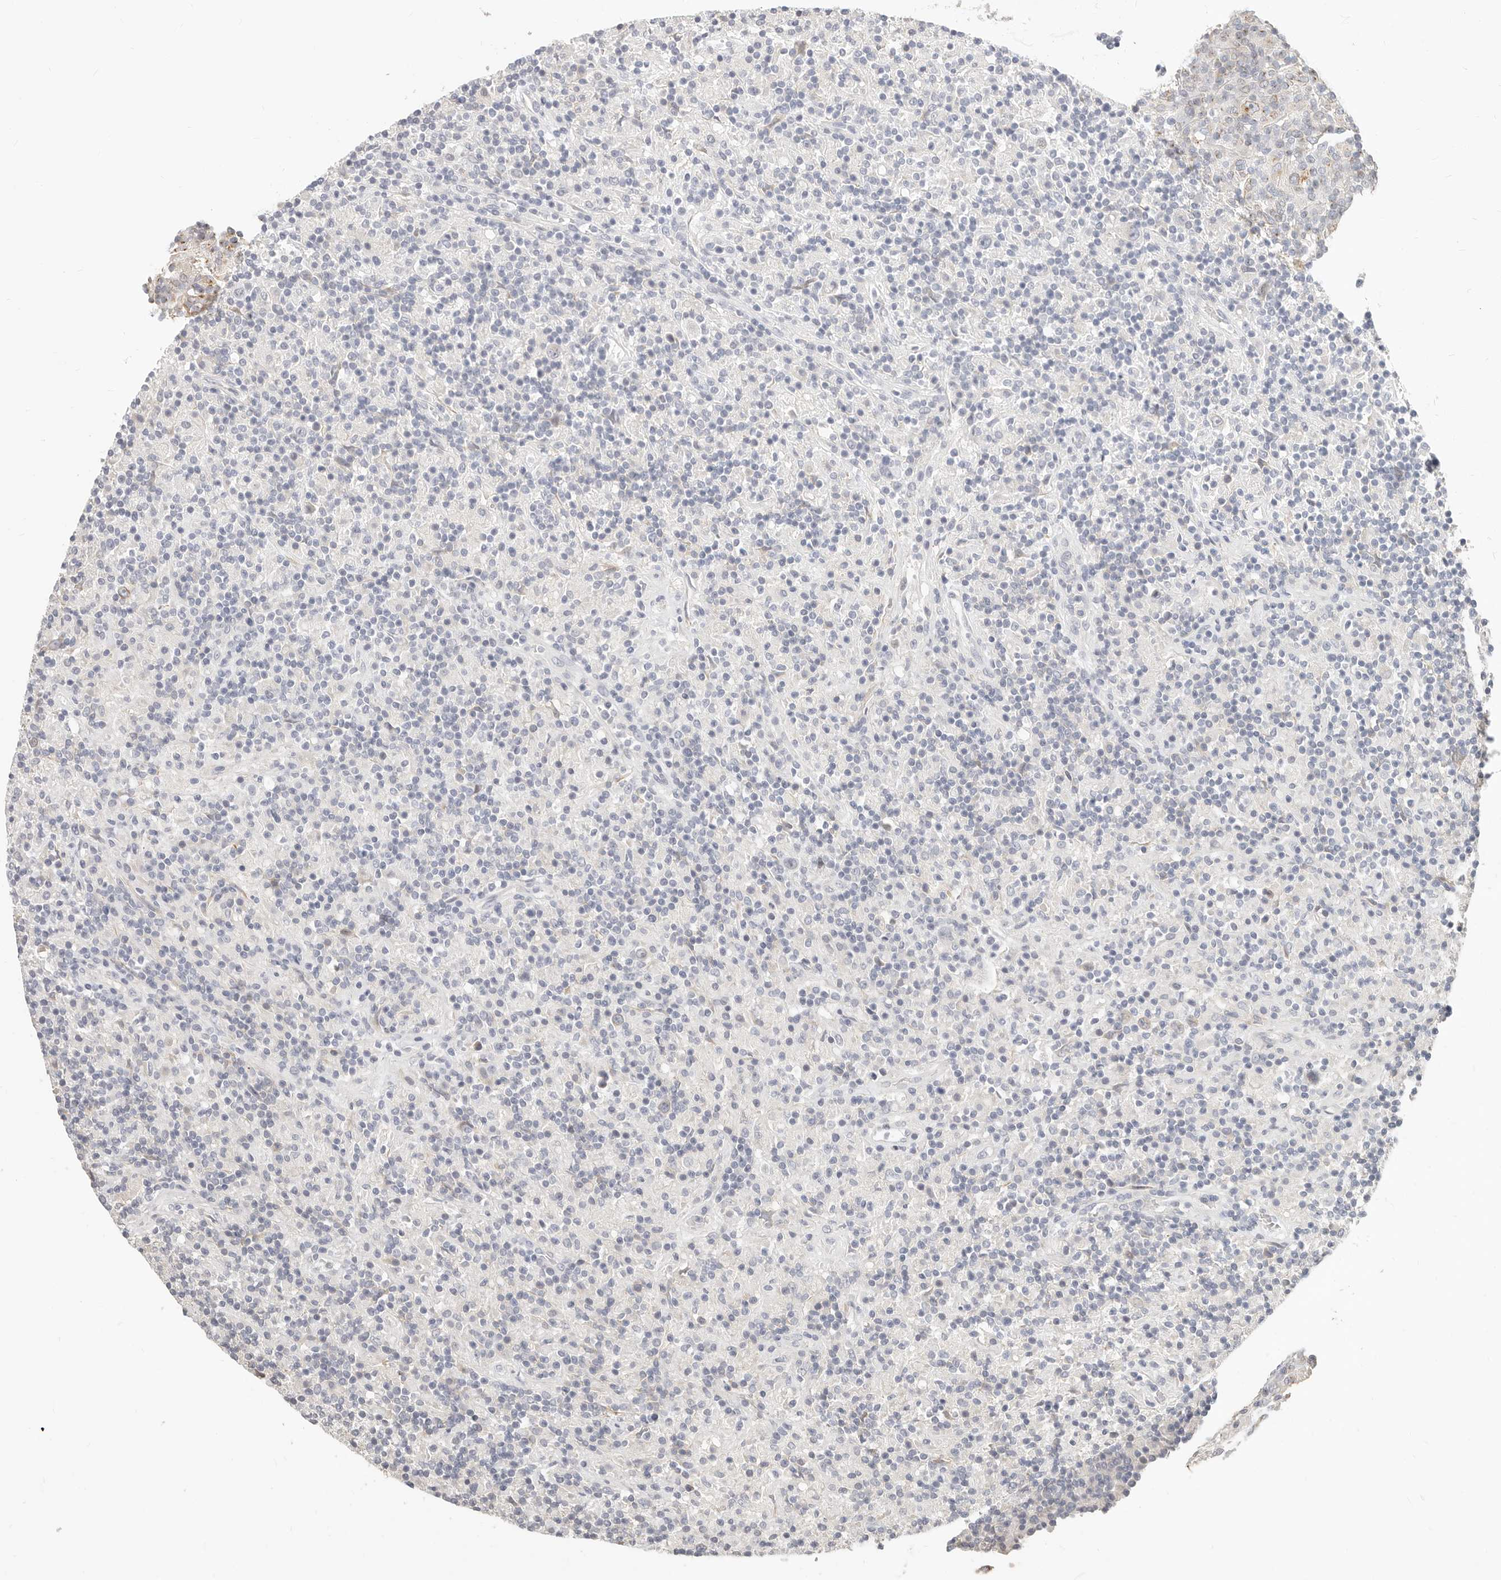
{"staining": {"intensity": "negative", "quantity": "none", "location": "none"}, "tissue": "lymphoma", "cell_type": "Tumor cells", "image_type": "cancer", "snomed": [{"axis": "morphology", "description": "Hodgkin's disease, NOS"}, {"axis": "topography", "description": "Lymph node"}], "caption": "Immunohistochemistry (IHC) histopathology image of human Hodgkin's disease stained for a protein (brown), which demonstrates no positivity in tumor cells.", "gene": "DTNBP1", "patient": {"sex": "male", "age": 70}}